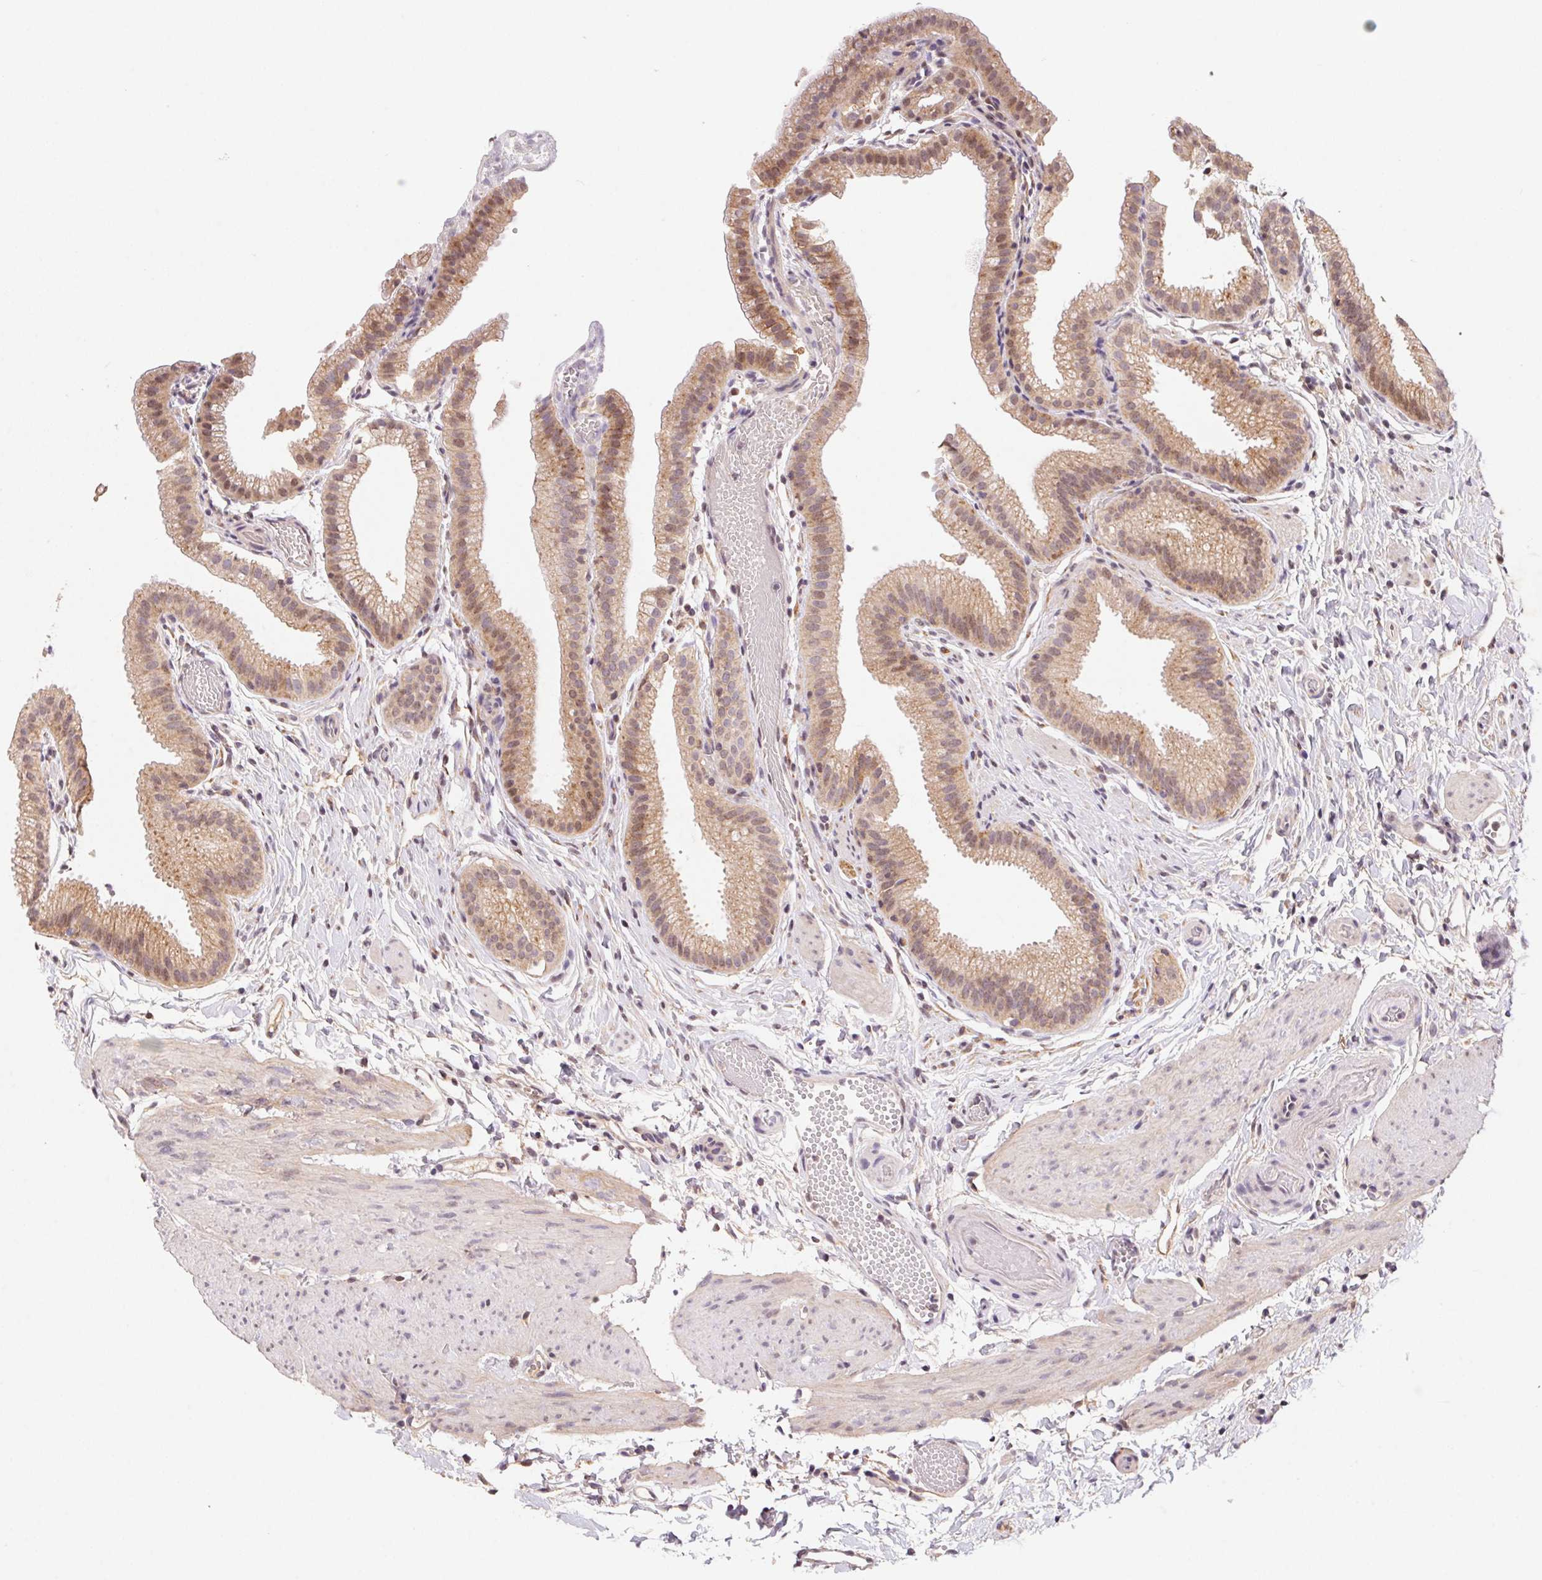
{"staining": {"intensity": "moderate", "quantity": ">75%", "location": "cytoplasmic/membranous"}, "tissue": "gallbladder", "cell_type": "Glandular cells", "image_type": "normal", "snomed": [{"axis": "morphology", "description": "Normal tissue, NOS"}, {"axis": "topography", "description": "Gallbladder"}], "caption": "This is an image of immunohistochemistry staining of normal gallbladder, which shows moderate positivity in the cytoplasmic/membranous of glandular cells.", "gene": "SLC52A2", "patient": {"sex": "female", "age": 63}}